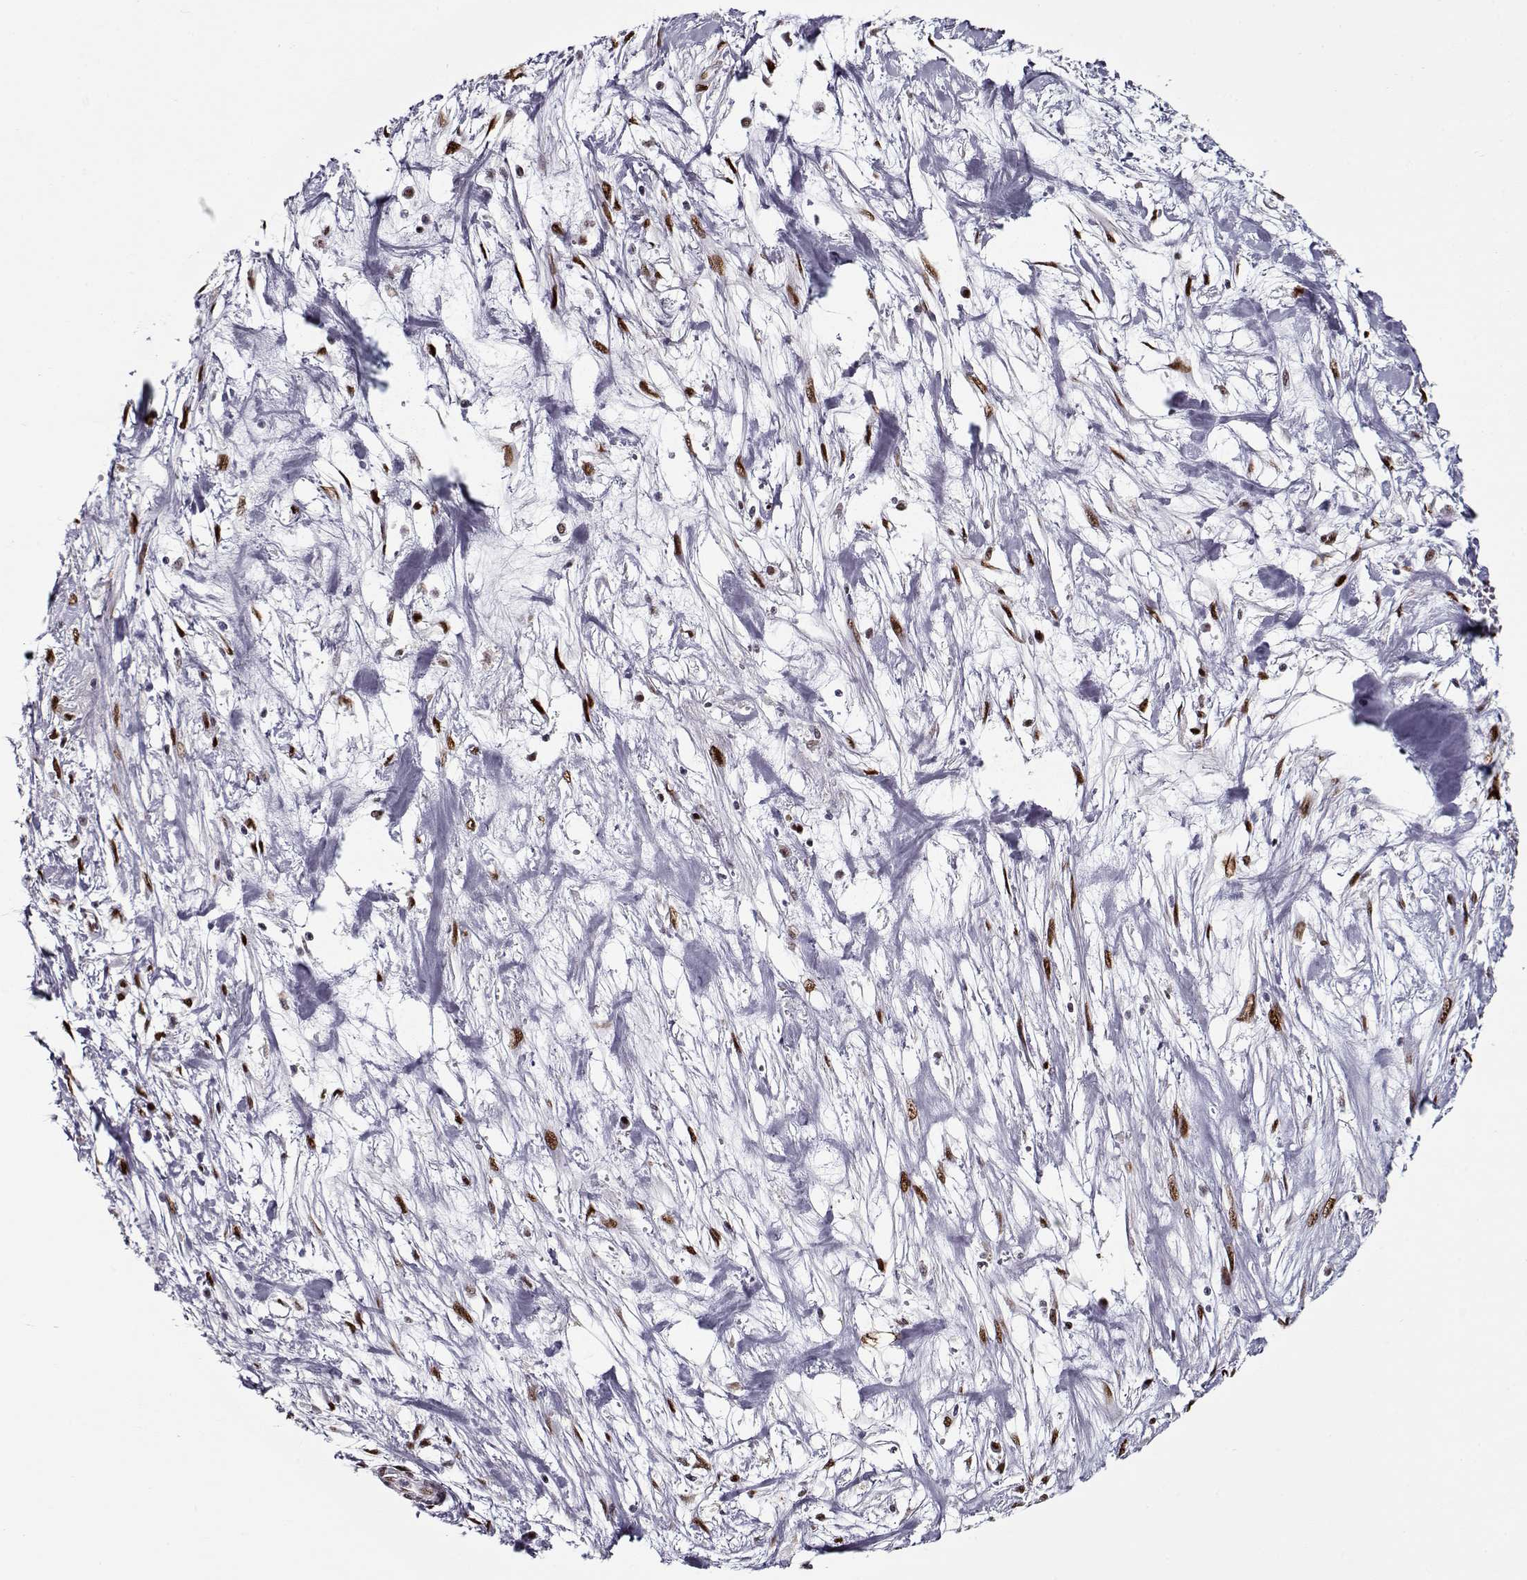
{"staining": {"intensity": "moderate", "quantity": ">75%", "location": "nuclear"}, "tissue": "pancreatic cancer", "cell_type": "Tumor cells", "image_type": "cancer", "snomed": [{"axis": "morphology", "description": "Adenocarcinoma, NOS"}, {"axis": "topography", "description": "Pancreas"}], "caption": "Human adenocarcinoma (pancreatic) stained with a protein marker displays moderate staining in tumor cells.", "gene": "PRMT8", "patient": {"sex": "male", "age": 50}}